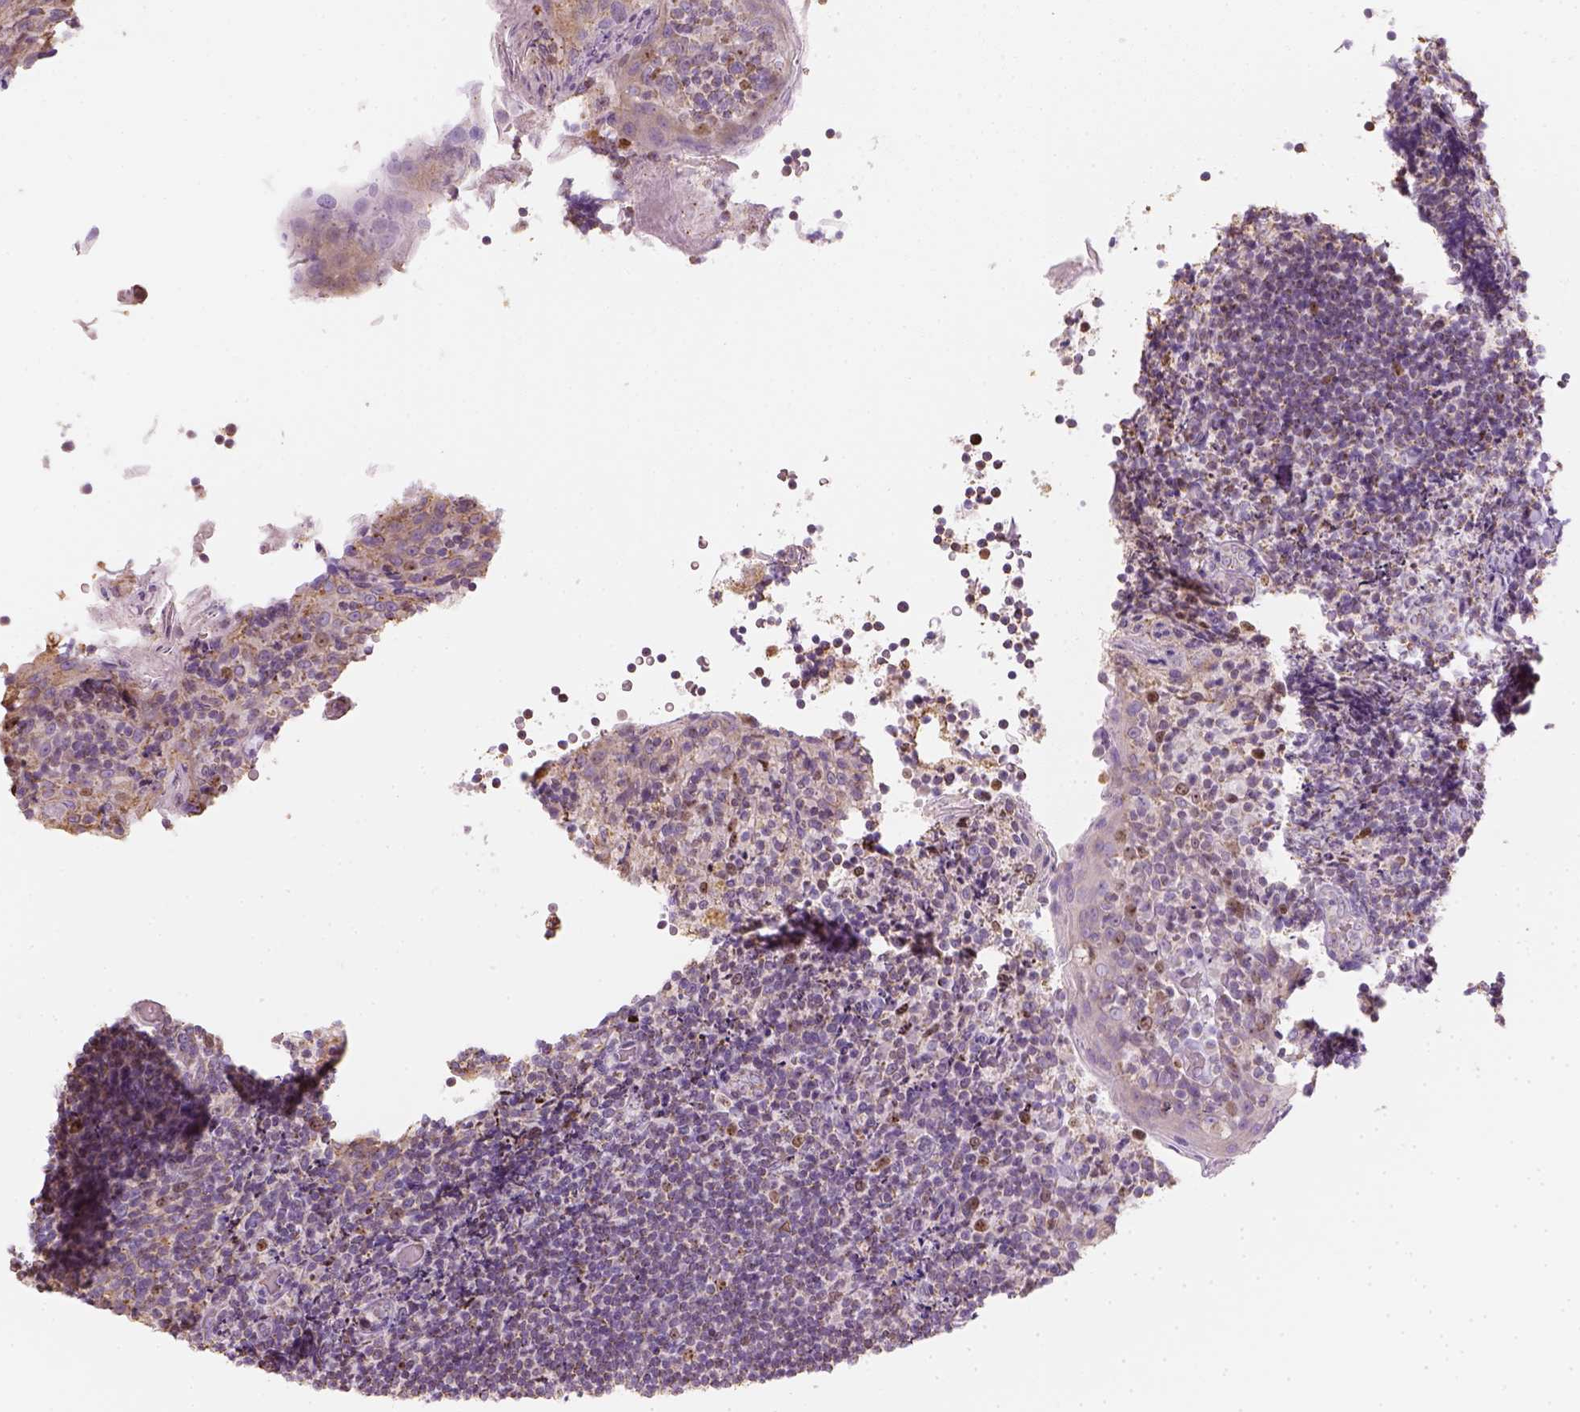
{"staining": {"intensity": "weak", "quantity": "25%-75%", "location": "nuclear"}, "tissue": "tonsil", "cell_type": "Germinal center cells", "image_type": "normal", "snomed": [{"axis": "morphology", "description": "Normal tissue, NOS"}, {"axis": "topography", "description": "Tonsil"}], "caption": "Tonsil was stained to show a protein in brown. There is low levels of weak nuclear positivity in approximately 25%-75% of germinal center cells. (Stains: DAB (3,3'-diaminobenzidine) in brown, nuclei in blue, Microscopy: brightfield microscopy at high magnification).", "gene": "LCA5", "patient": {"sex": "female", "age": 10}}